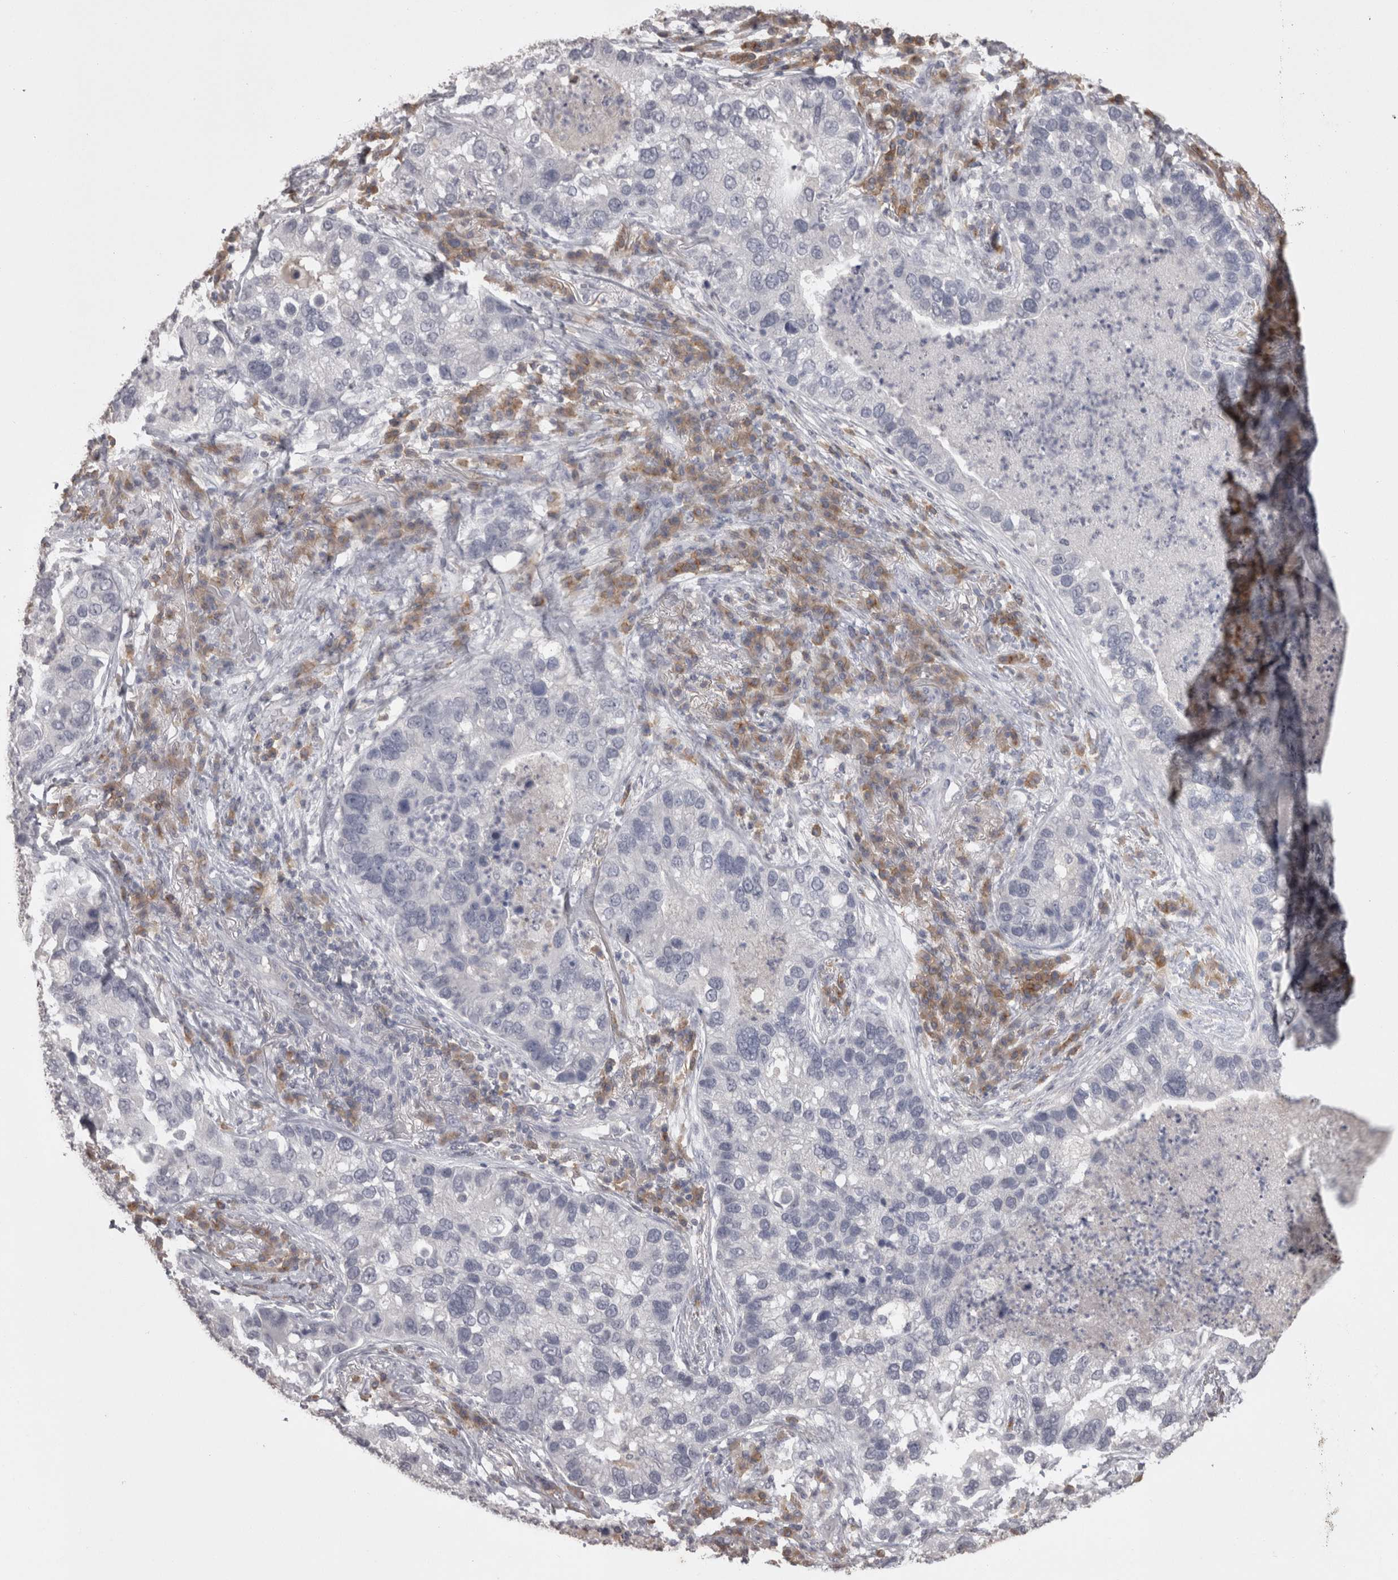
{"staining": {"intensity": "negative", "quantity": "none", "location": "none"}, "tissue": "lung cancer", "cell_type": "Tumor cells", "image_type": "cancer", "snomed": [{"axis": "morphology", "description": "Normal tissue, NOS"}, {"axis": "morphology", "description": "Adenocarcinoma, NOS"}, {"axis": "topography", "description": "Bronchus"}, {"axis": "topography", "description": "Lung"}], "caption": "Protein analysis of lung cancer (adenocarcinoma) reveals no significant staining in tumor cells. The staining was performed using DAB (3,3'-diaminobenzidine) to visualize the protein expression in brown, while the nuclei were stained in blue with hematoxylin (Magnification: 20x).", "gene": "LAX1", "patient": {"sex": "male", "age": 54}}